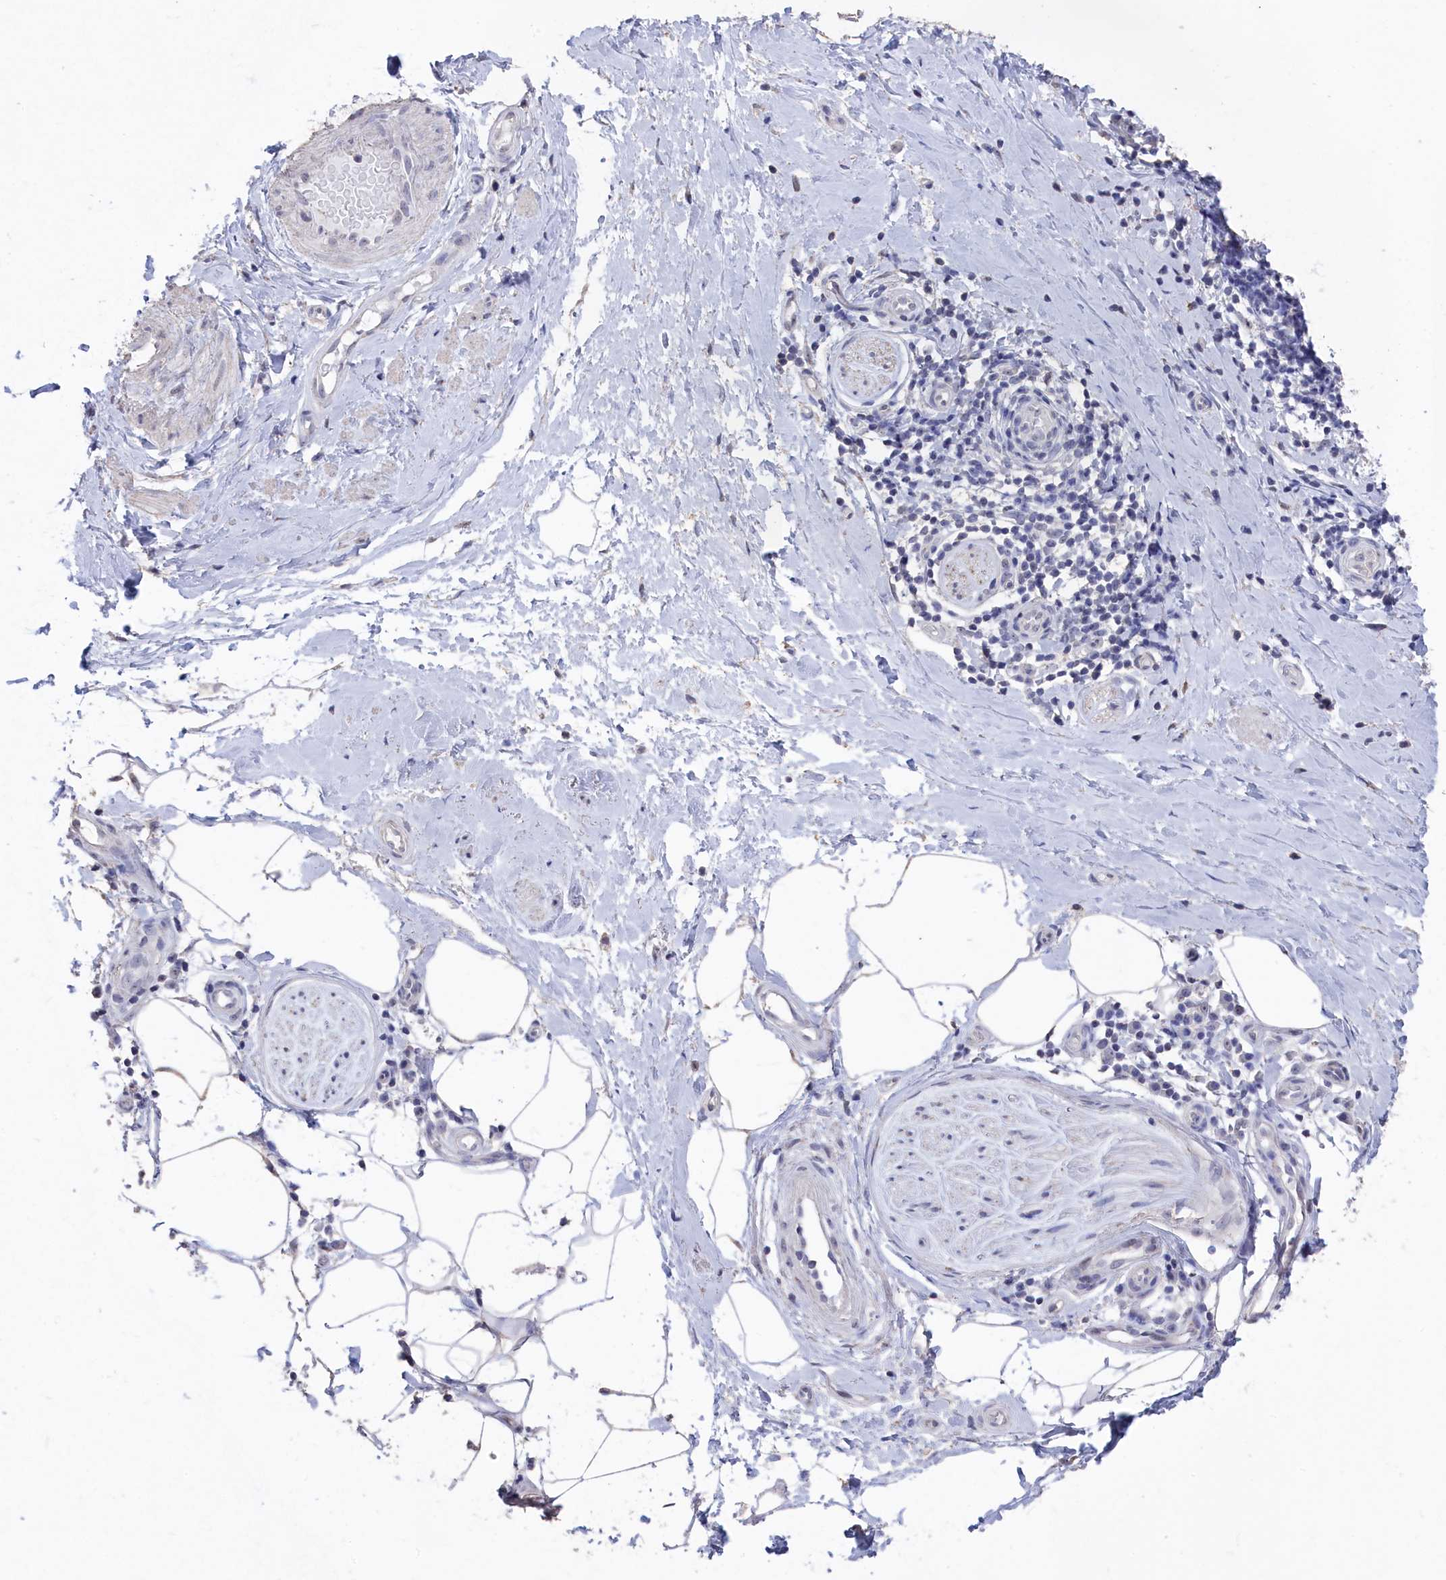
{"staining": {"intensity": "negative", "quantity": "none", "location": "none"}, "tissue": "adipose tissue", "cell_type": "Adipocytes", "image_type": "normal", "snomed": [{"axis": "morphology", "description": "Normal tissue, NOS"}, {"axis": "topography", "description": "Soft tissue"}, {"axis": "topography", "description": "Adipose tissue"}, {"axis": "topography", "description": "Vascular tissue"}, {"axis": "topography", "description": "Peripheral nerve tissue"}], "caption": "A high-resolution micrograph shows immunohistochemistry (IHC) staining of unremarkable adipose tissue, which exhibits no significant staining in adipocytes.", "gene": "SEMG2", "patient": {"sex": "male", "age": 74}}